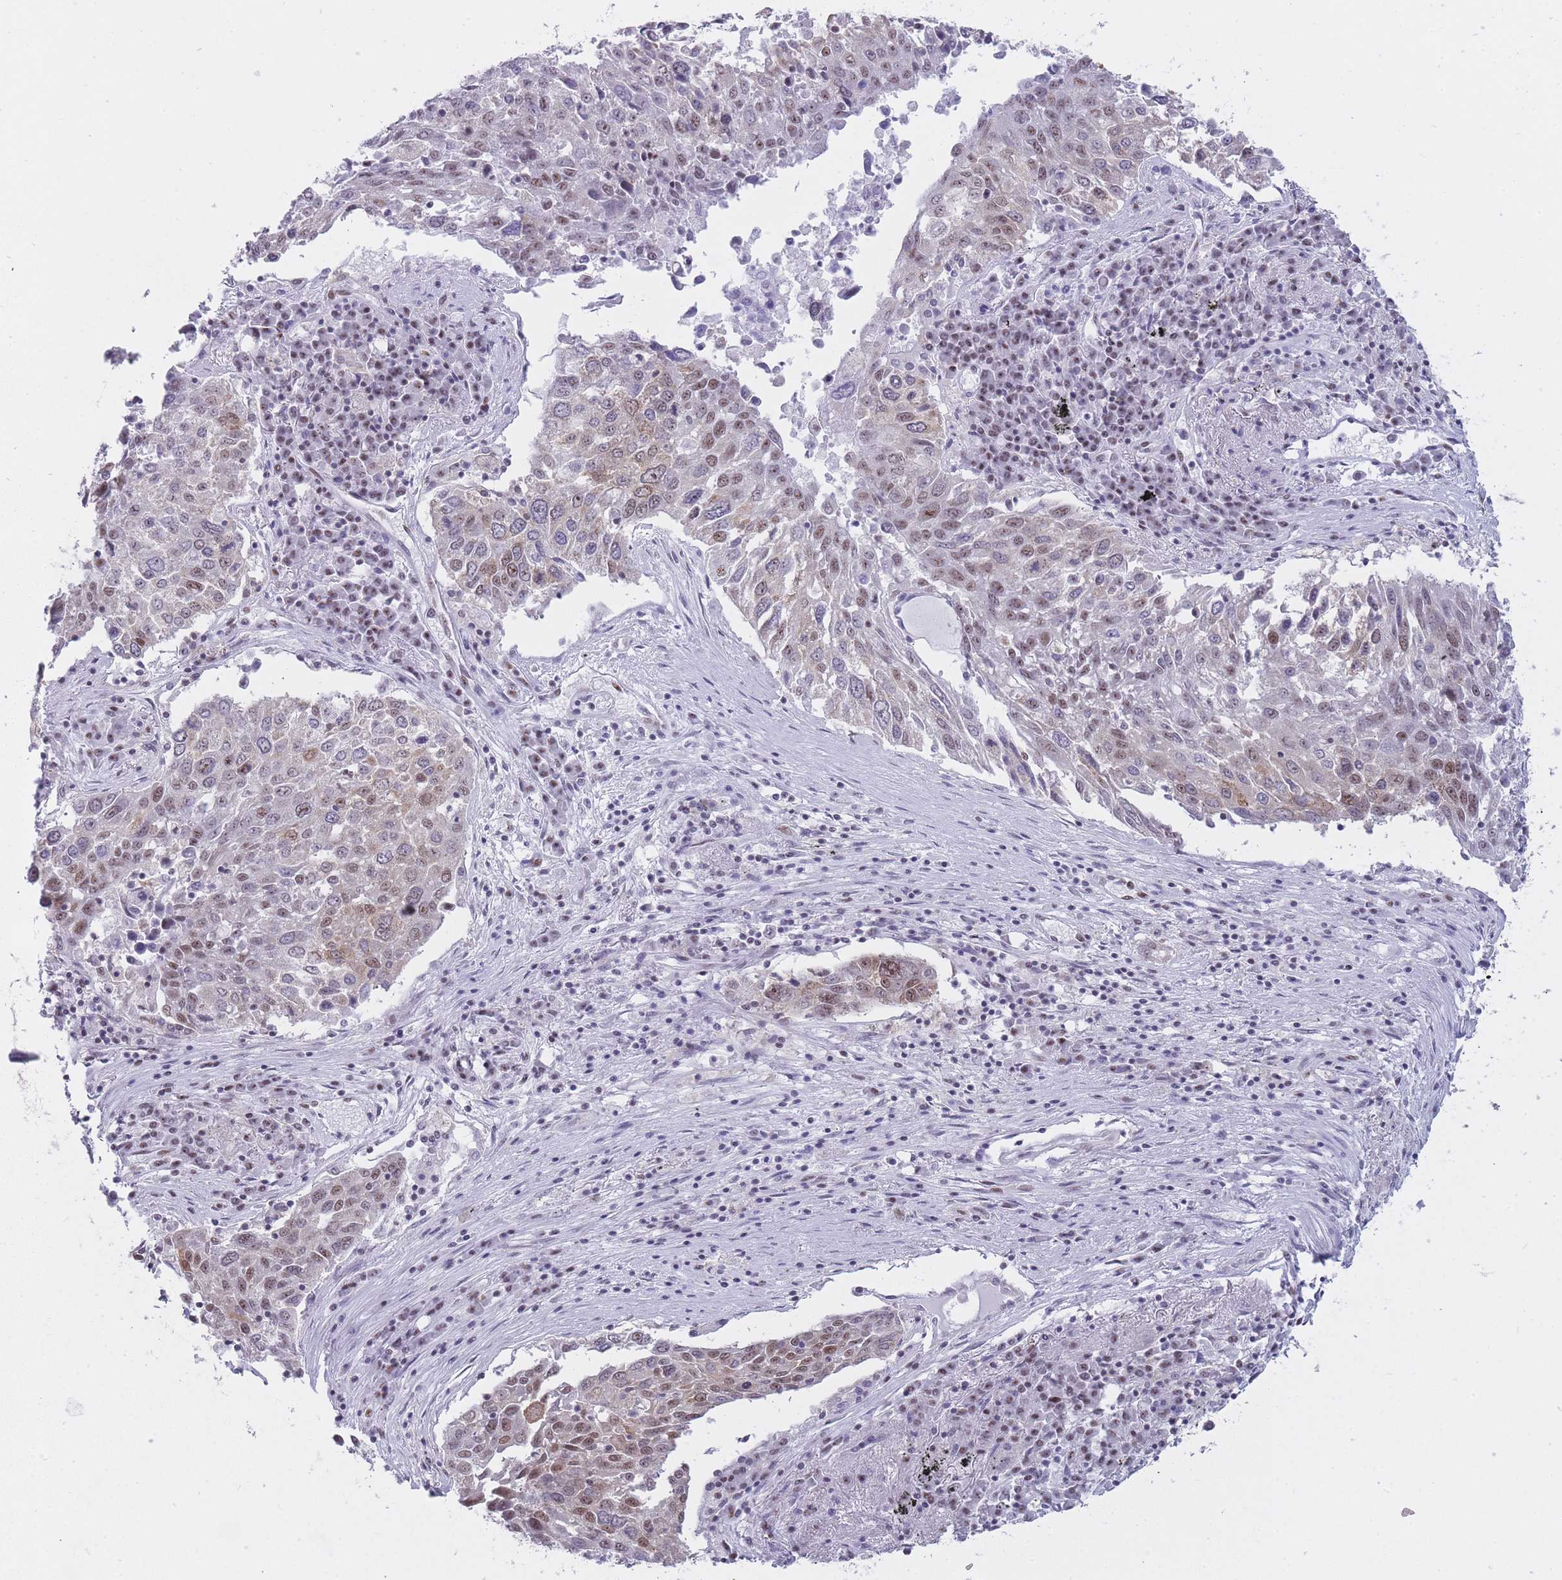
{"staining": {"intensity": "weak", "quantity": "25%-75%", "location": "nuclear"}, "tissue": "lung cancer", "cell_type": "Tumor cells", "image_type": "cancer", "snomed": [{"axis": "morphology", "description": "Squamous cell carcinoma, NOS"}, {"axis": "topography", "description": "Lung"}], "caption": "Immunohistochemistry of squamous cell carcinoma (lung) exhibits low levels of weak nuclear staining in approximately 25%-75% of tumor cells.", "gene": "HNRNPUL1", "patient": {"sex": "male", "age": 65}}